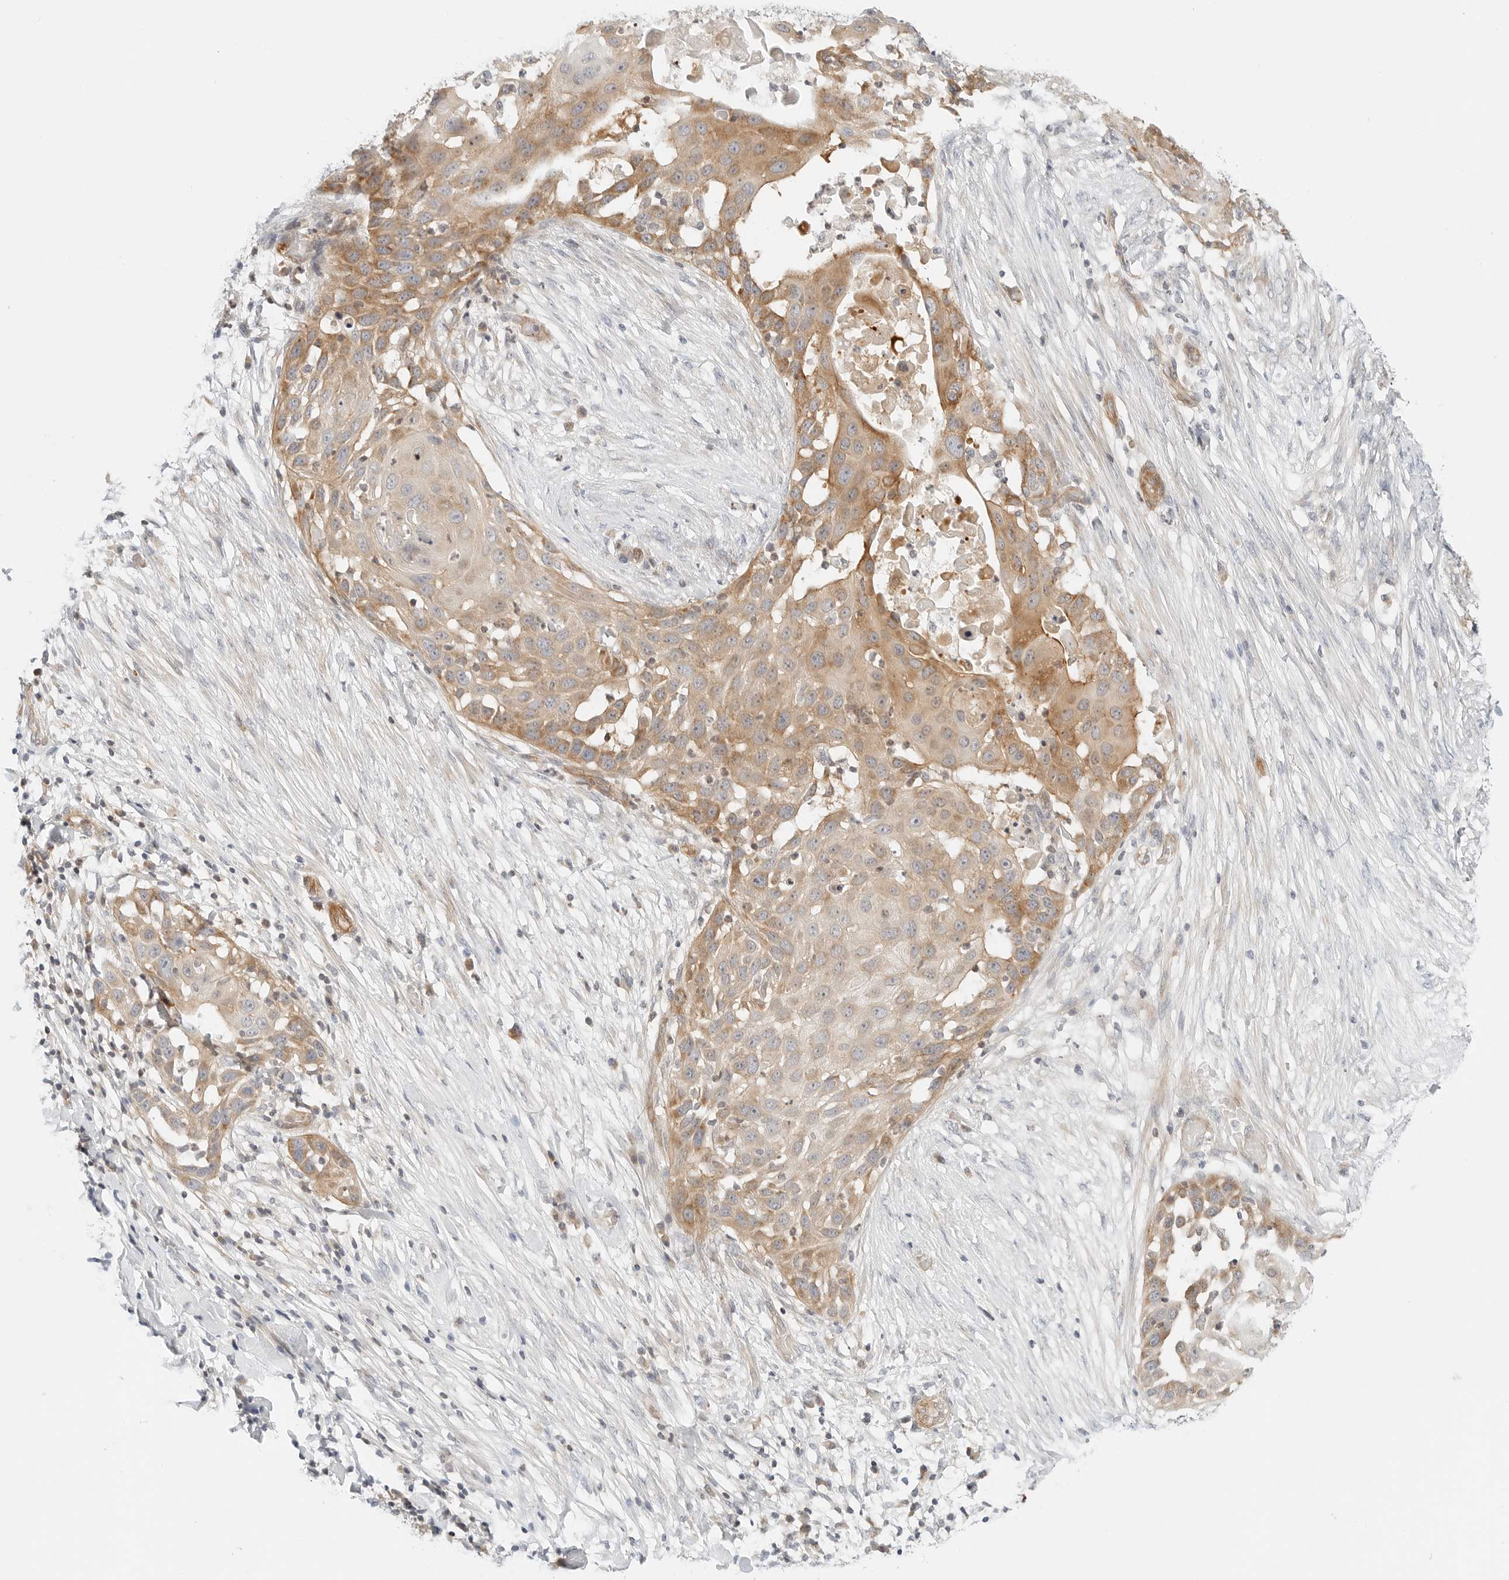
{"staining": {"intensity": "moderate", "quantity": "25%-75%", "location": "cytoplasmic/membranous"}, "tissue": "skin cancer", "cell_type": "Tumor cells", "image_type": "cancer", "snomed": [{"axis": "morphology", "description": "Squamous cell carcinoma, NOS"}, {"axis": "topography", "description": "Skin"}], "caption": "Skin cancer stained for a protein demonstrates moderate cytoplasmic/membranous positivity in tumor cells.", "gene": "IQCC", "patient": {"sex": "female", "age": 44}}